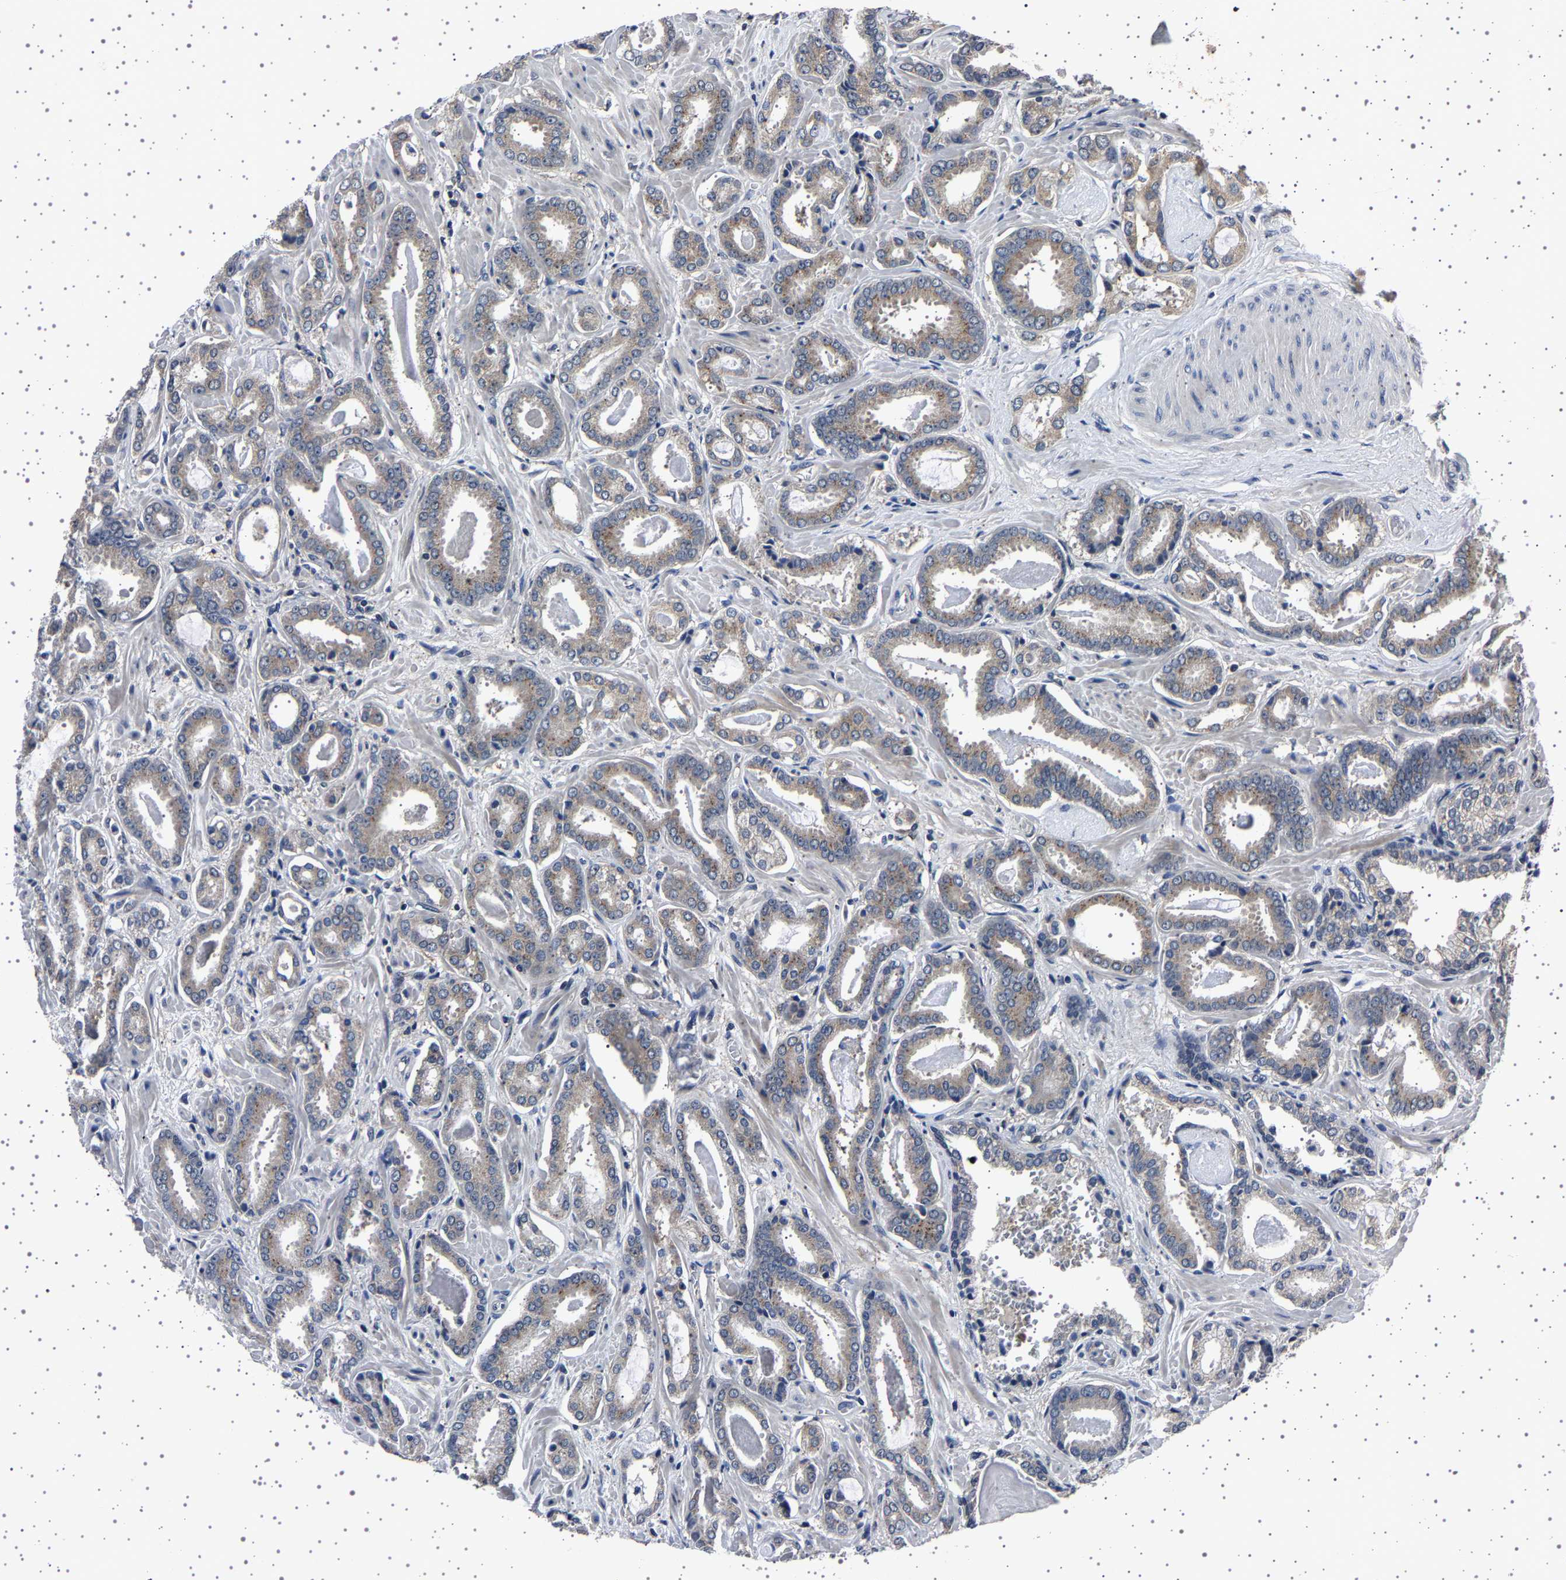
{"staining": {"intensity": "weak", "quantity": ">75%", "location": "cytoplasmic/membranous"}, "tissue": "prostate cancer", "cell_type": "Tumor cells", "image_type": "cancer", "snomed": [{"axis": "morphology", "description": "Adenocarcinoma, Low grade"}, {"axis": "topography", "description": "Prostate"}], "caption": "High-magnification brightfield microscopy of prostate low-grade adenocarcinoma stained with DAB (3,3'-diaminobenzidine) (brown) and counterstained with hematoxylin (blue). tumor cells exhibit weak cytoplasmic/membranous expression is identified in about>75% of cells.", "gene": "NCKAP1", "patient": {"sex": "male", "age": 53}}